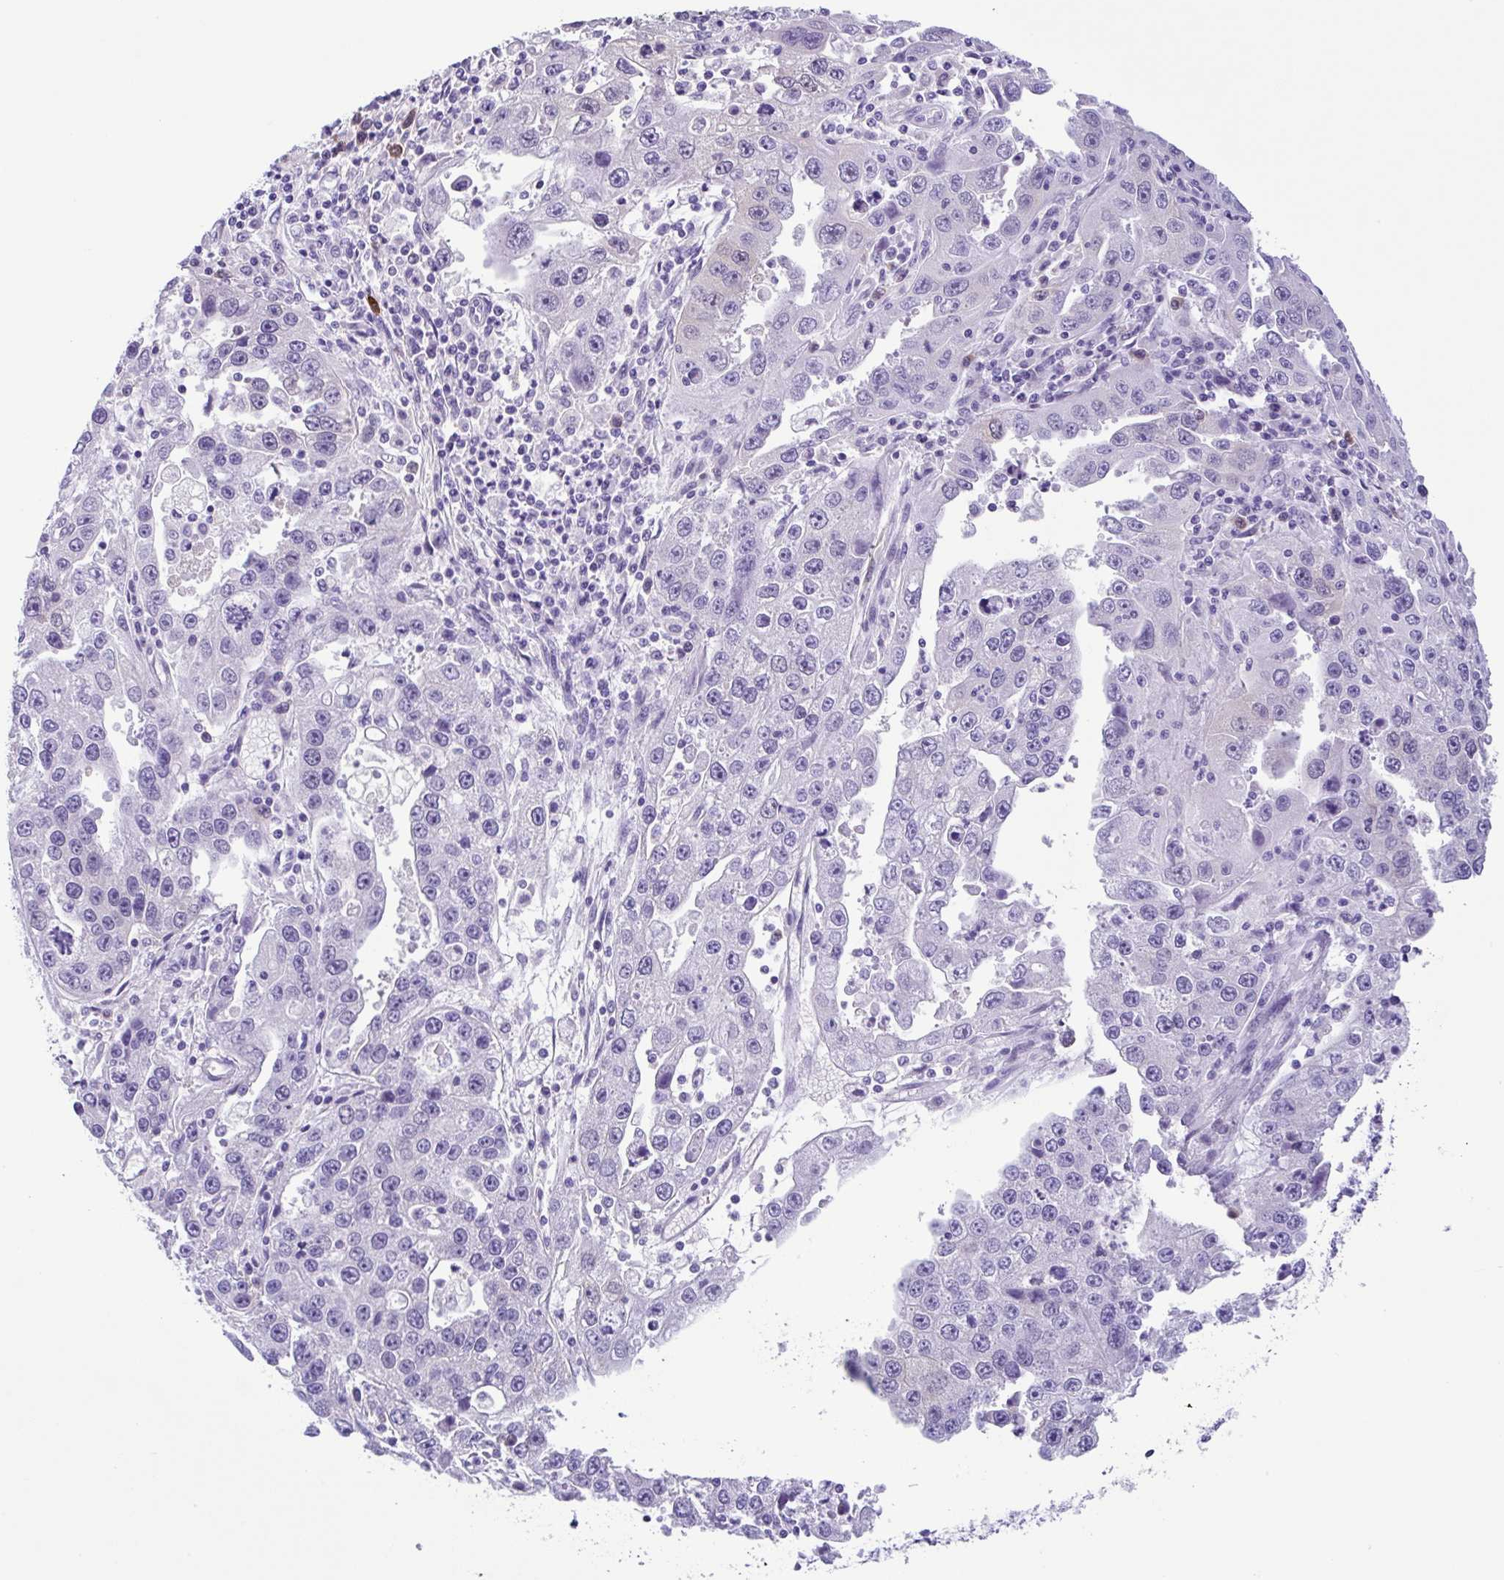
{"staining": {"intensity": "negative", "quantity": "none", "location": "none"}, "tissue": "endometrial cancer", "cell_type": "Tumor cells", "image_type": "cancer", "snomed": [{"axis": "morphology", "description": "Adenocarcinoma, NOS"}, {"axis": "topography", "description": "Uterus"}], "caption": "Immunohistochemistry micrograph of human adenocarcinoma (endometrial) stained for a protein (brown), which displays no staining in tumor cells.", "gene": "RRM2", "patient": {"sex": "female", "age": 62}}